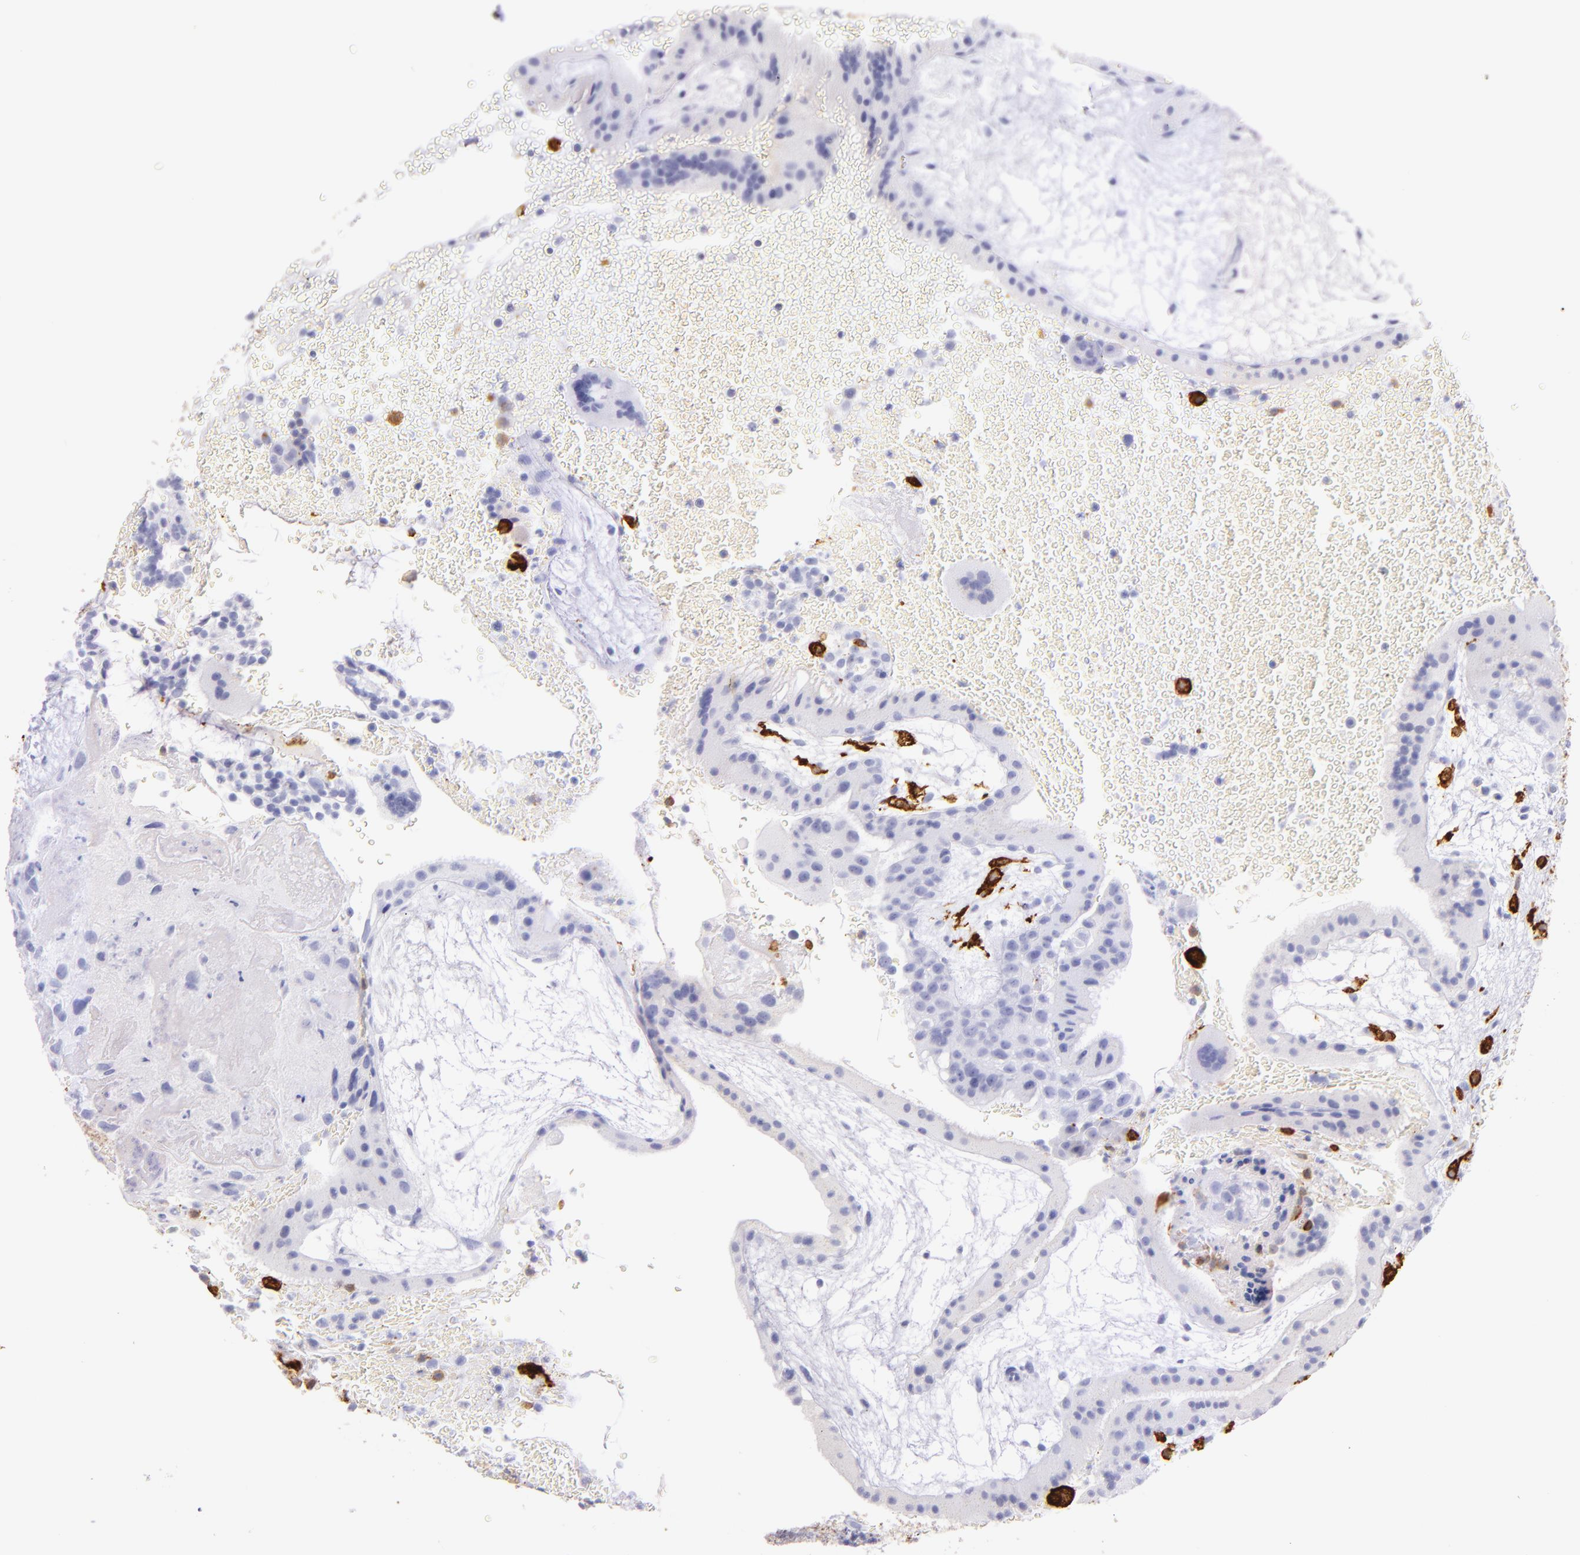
{"staining": {"intensity": "negative", "quantity": "none", "location": "none"}, "tissue": "placenta", "cell_type": "Decidual cells", "image_type": "normal", "snomed": [{"axis": "morphology", "description": "Normal tissue, NOS"}, {"axis": "topography", "description": "Placenta"}], "caption": "IHC micrograph of benign placenta stained for a protein (brown), which demonstrates no expression in decidual cells. Nuclei are stained in blue.", "gene": "CD163", "patient": {"sex": "female", "age": 19}}